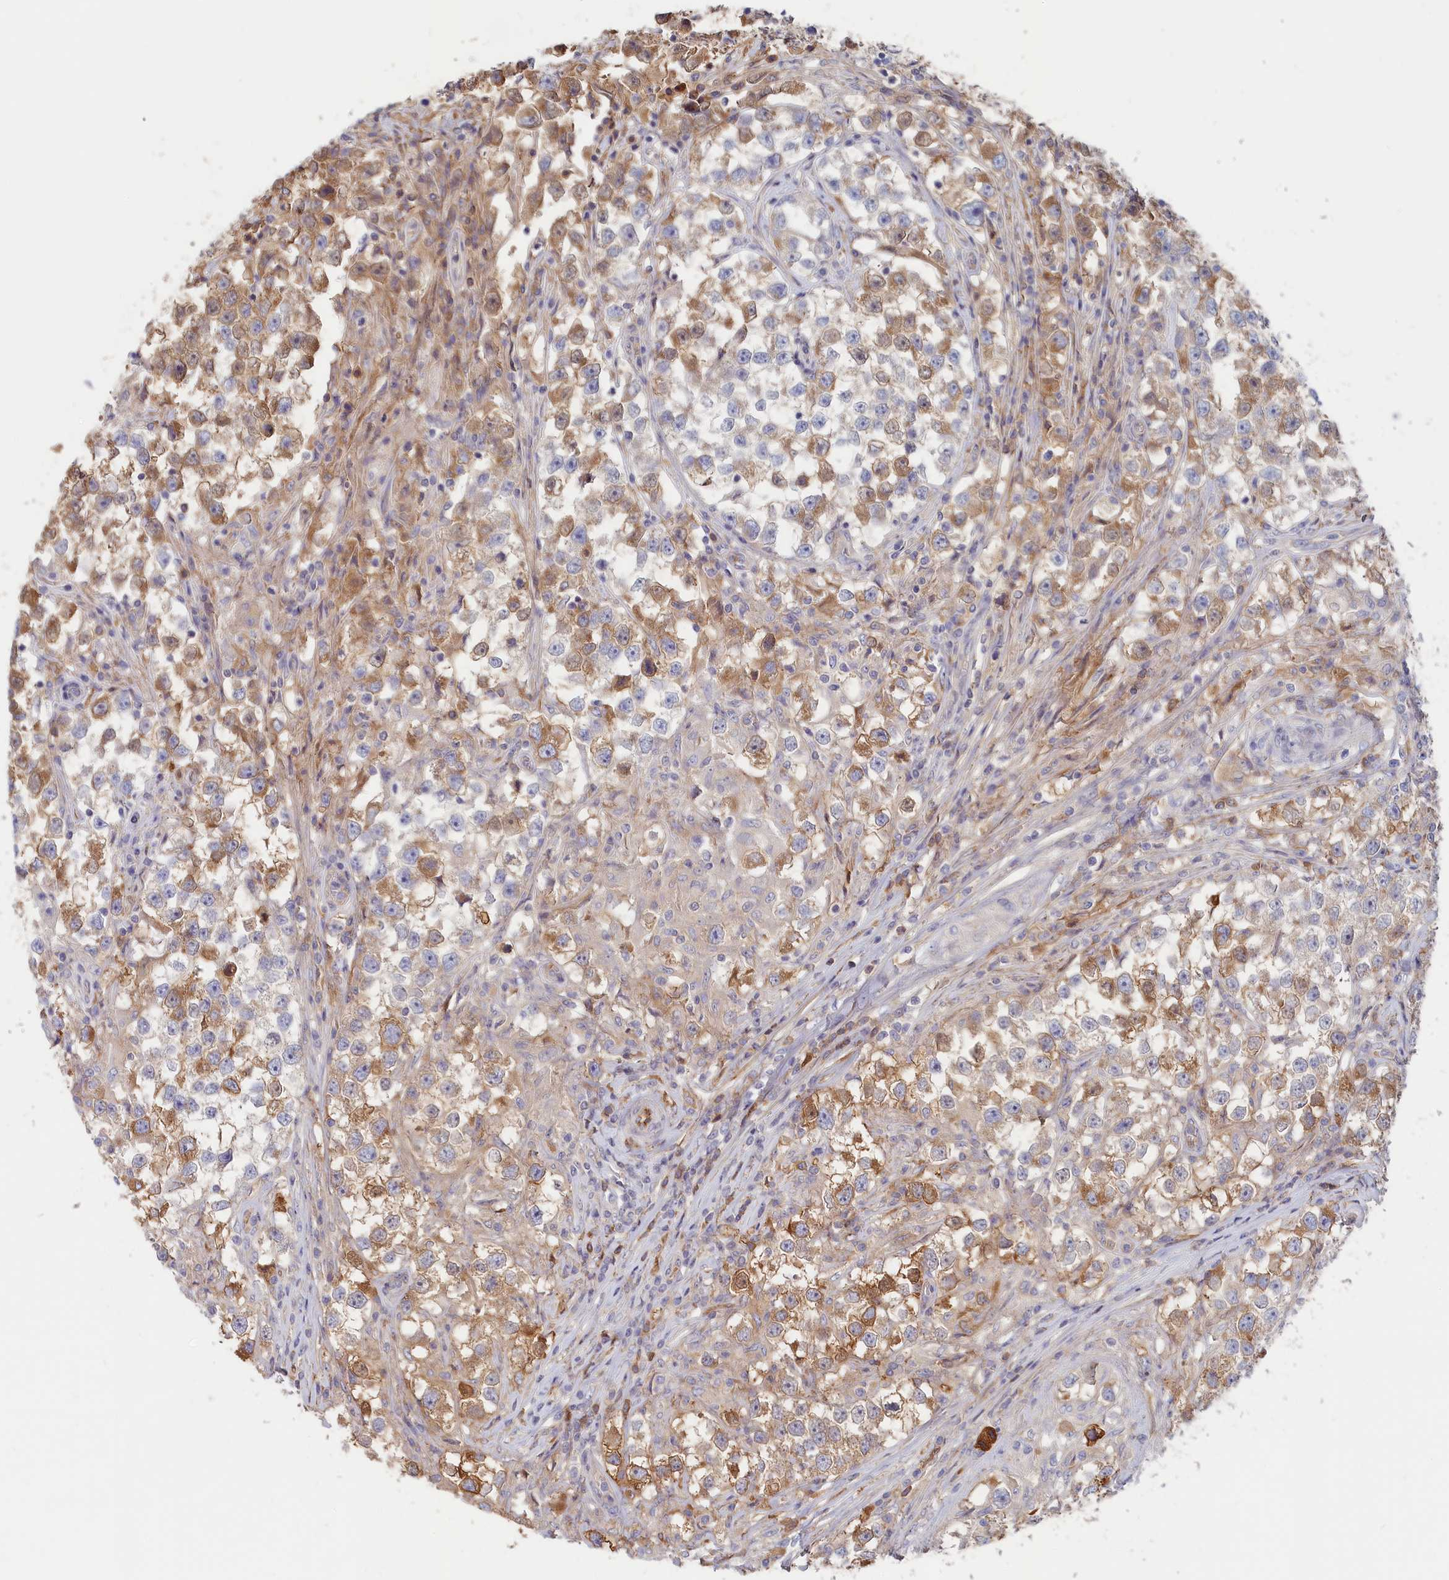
{"staining": {"intensity": "moderate", "quantity": "<25%", "location": "cytoplasmic/membranous"}, "tissue": "testis cancer", "cell_type": "Tumor cells", "image_type": "cancer", "snomed": [{"axis": "morphology", "description": "Seminoma, NOS"}, {"axis": "topography", "description": "Testis"}], "caption": "Immunohistochemistry (IHC) of human seminoma (testis) exhibits low levels of moderate cytoplasmic/membranous expression in about <25% of tumor cells.", "gene": "STX16", "patient": {"sex": "male", "age": 46}}